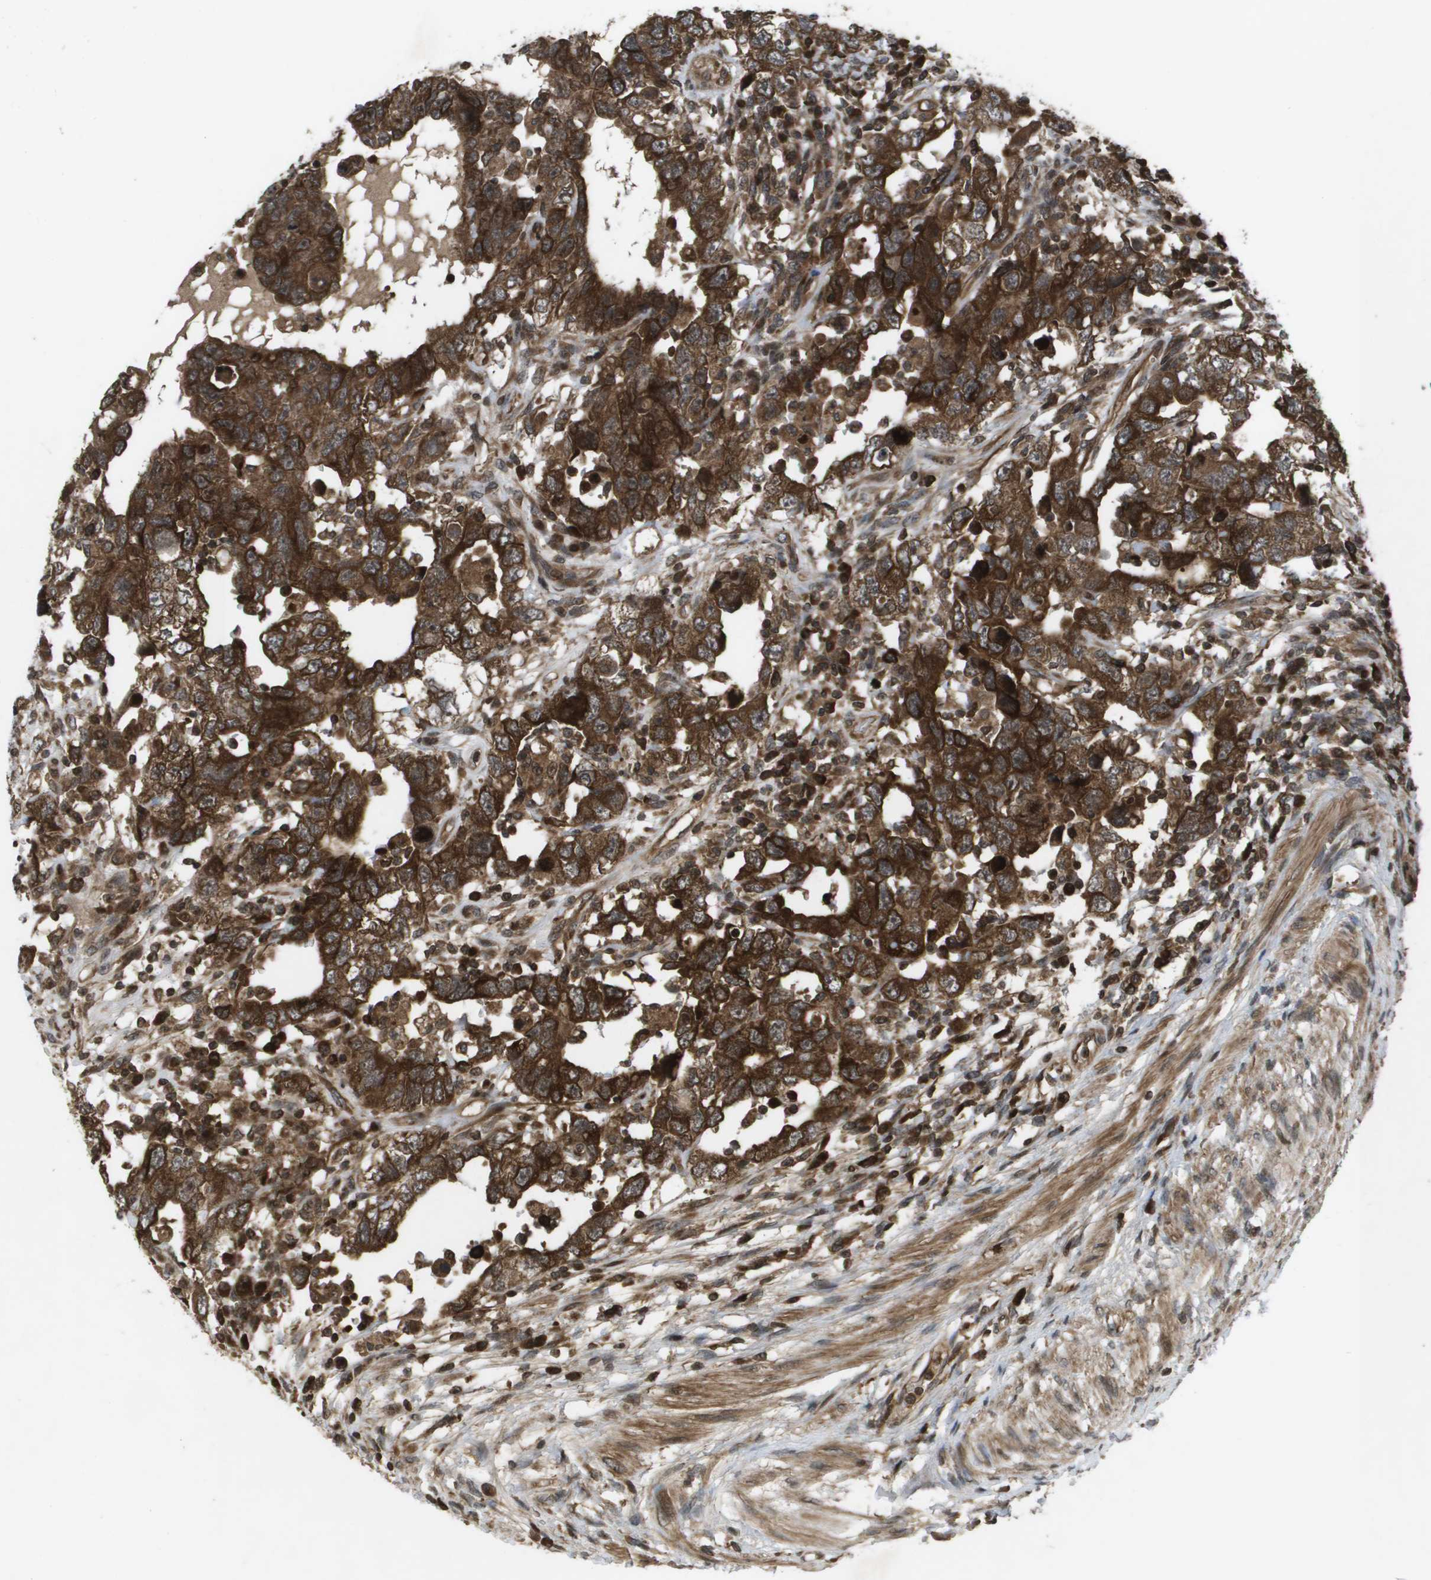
{"staining": {"intensity": "strong", "quantity": ">75%", "location": "cytoplasmic/membranous"}, "tissue": "testis cancer", "cell_type": "Tumor cells", "image_type": "cancer", "snomed": [{"axis": "morphology", "description": "Carcinoma, Embryonal, NOS"}, {"axis": "topography", "description": "Testis"}], "caption": "The immunohistochemical stain labels strong cytoplasmic/membranous positivity in tumor cells of embryonal carcinoma (testis) tissue.", "gene": "KIF11", "patient": {"sex": "male", "age": 26}}